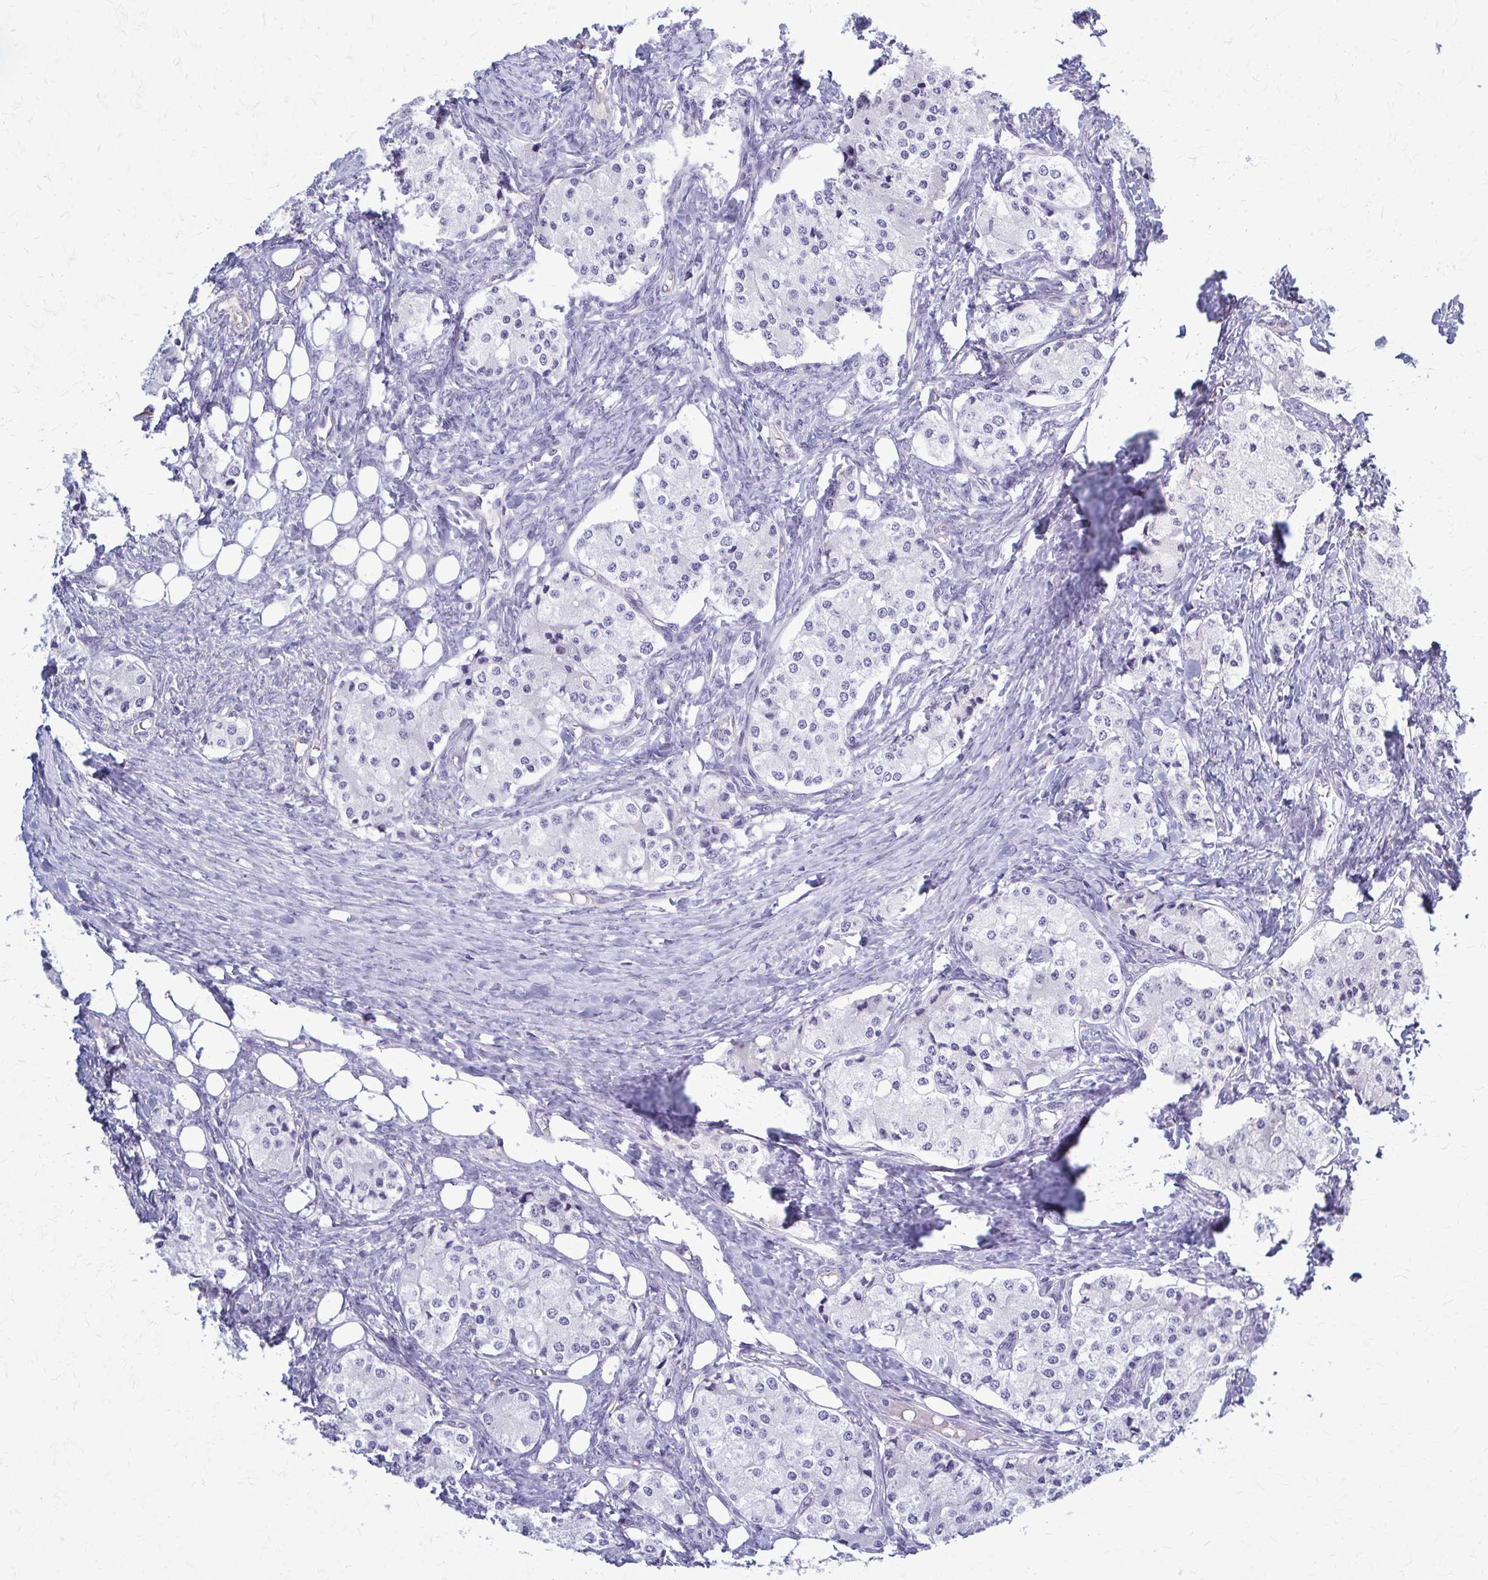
{"staining": {"intensity": "negative", "quantity": "none", "location": "none"}, "tissue": "carcinoid", "cell_type": "Tumor cells", "image_type": "cancer", "snomed": [{"axis": "morphology", "description": "Carcinoid, malignant, NOS"}, {"axis": "topography", "description": "Colon"}], "caption": "Immunohistochemistry micrograph of human carcinoid (malignant) stained for a protein (brown), which demonstrates no expression in tumor cells. (Stains: DAB IHC with hematoxylin counter stain, Microscopy: brightfield microscopy at high magnification).", "gene": "GFAP", "patient": {"sex": "female", "age": 52}}